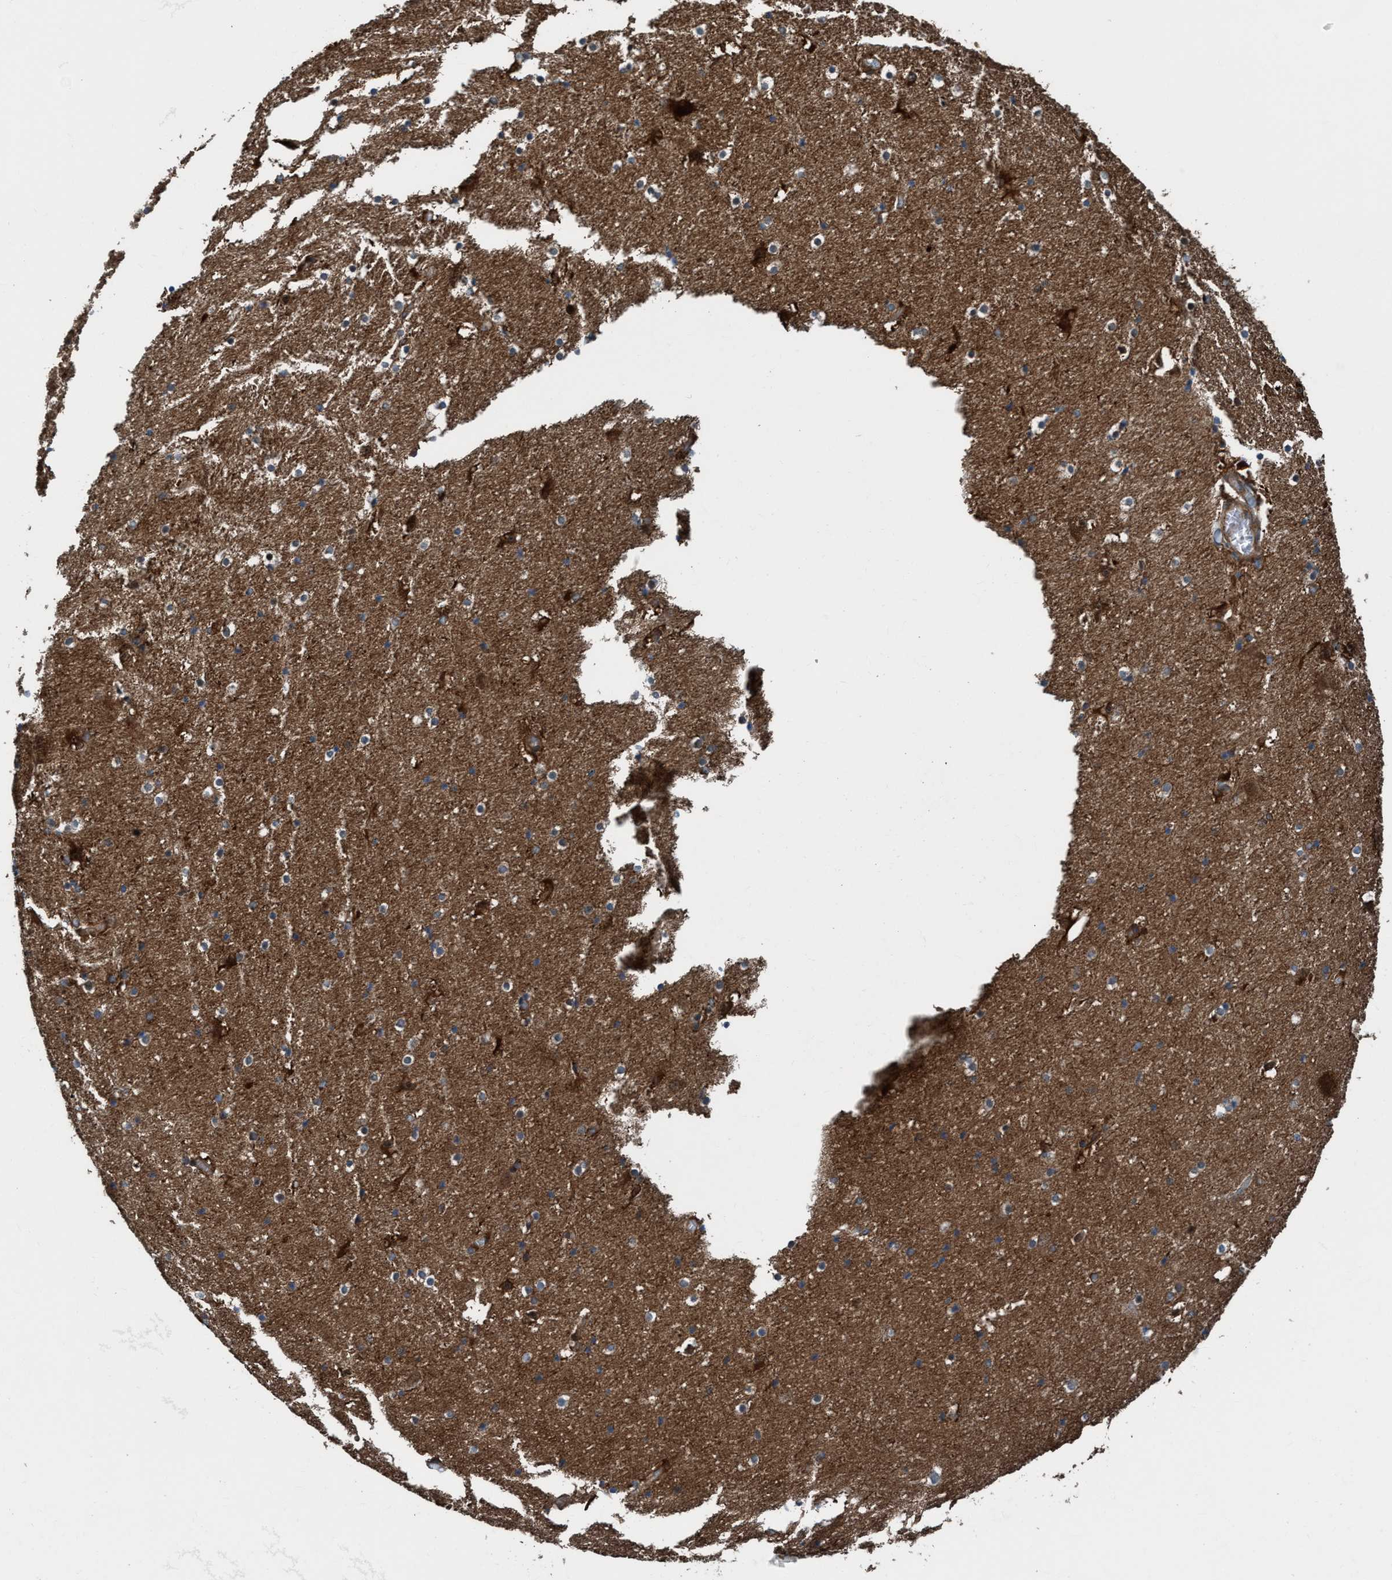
{"staining": {"intensity": "moderate", "quantity": "25%-75%", "location": "cytoplasmic/membranous"}, "tissue": "hippocampus", "cell_type": "Glial cells", "image_type": "normal", "snomed": [{"axis": "morphology", "description": "Normal tissue, NOS"}, {"axis": "topography", "description": "Hippocampus"}], "caption": "Immunohistochemical staining of benign hippocampus reveals moderate cytoplasmic/membranous protein staining in about 25%-75% of glial cells. (DAB (3,3'-diaminobenzidine) IHC, brown staining for protein, blue staining for nuclei).", "gene": "NMT1", "patient": {"sex": "male", "age": 45}}